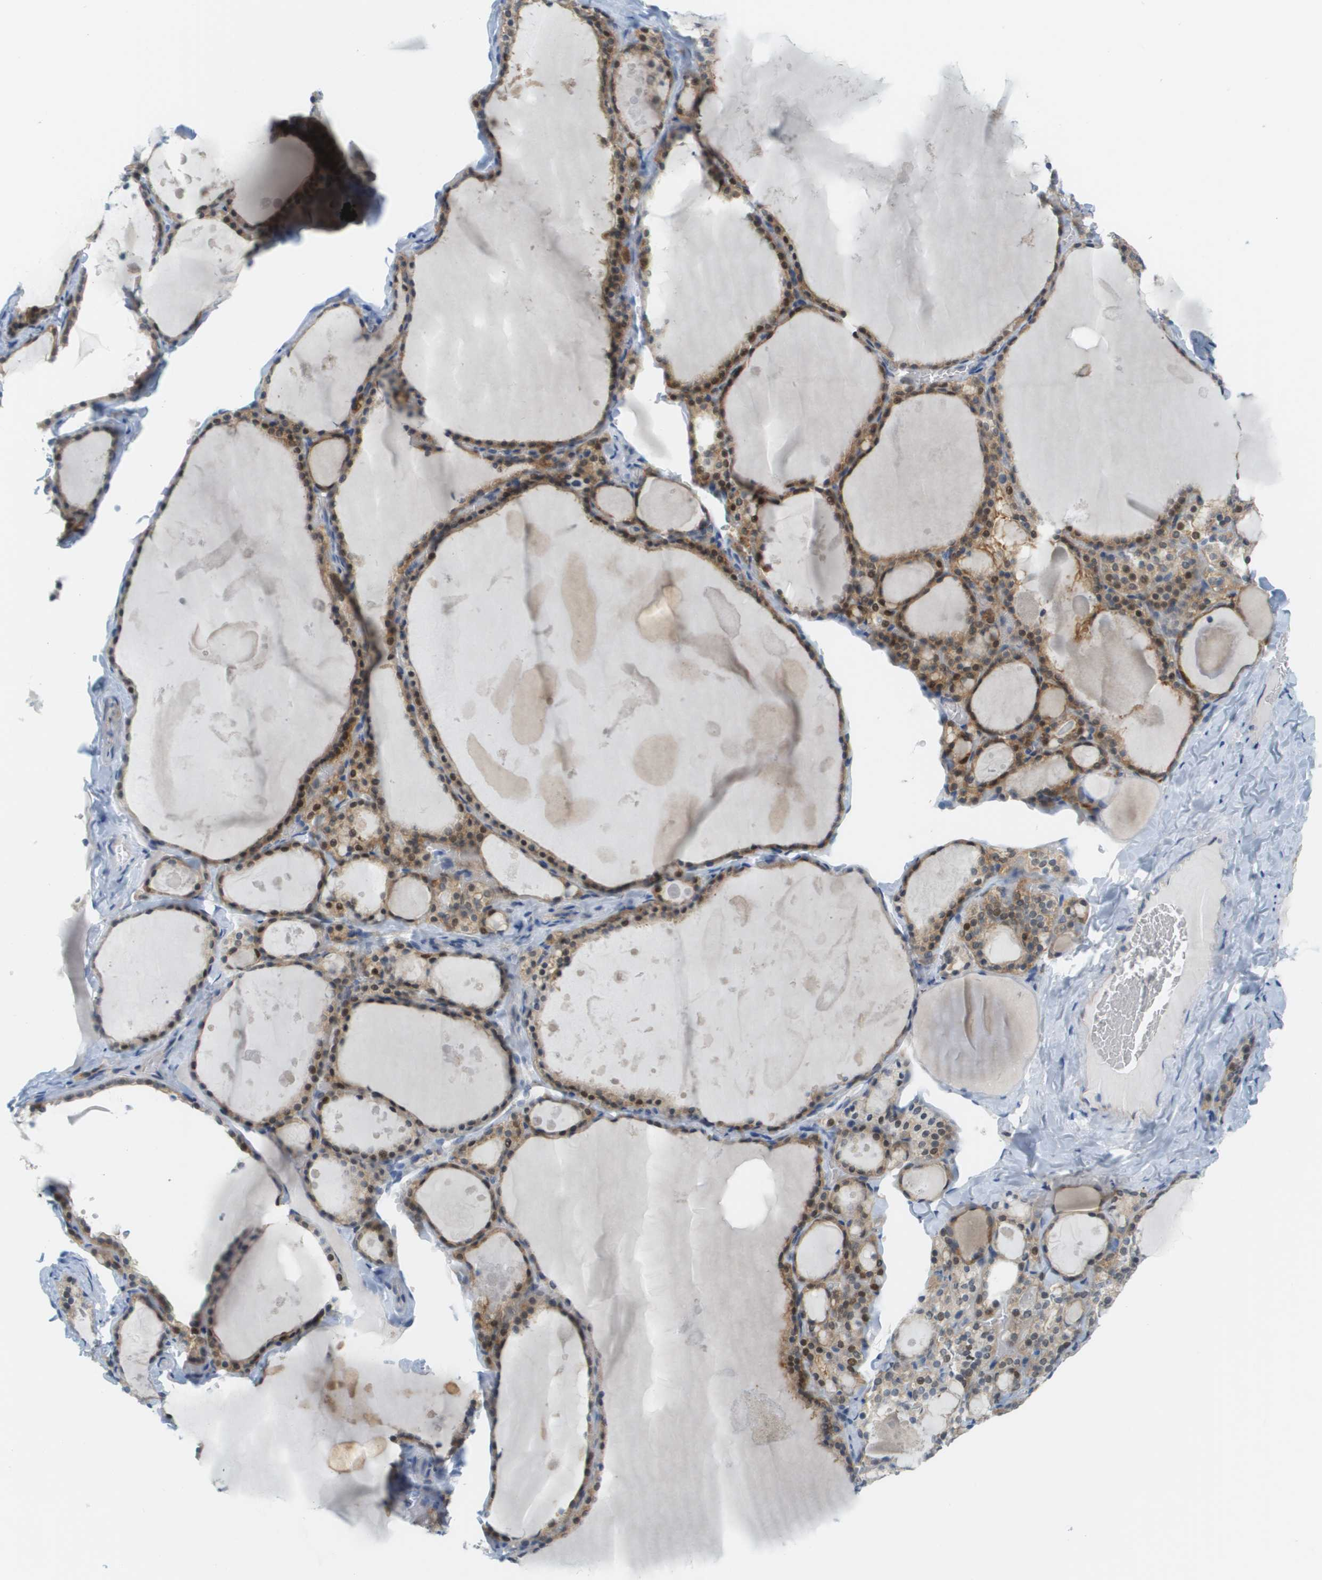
{"staining": {"intensity": "weak", "quantity": ">75%", "location": "cytoplasmic/membranous,nuclear"}, "tissue": "thyroid gland", "cell_type": "Glandular cells", "image_type": "normal", "snomed": [{"axis": "morphology", "description": "Normal tissue, NOS"}, {"axis": "topography", "description": "Thyroid gland"}], "caption": "A high-resolution photomicrograph shows immunohistochemistry staining of unremarkable thyroid gland, which demonstrates weak cytoplasmic/membranous,nuclear staining in about >75% of glandular cells.", "gene": "CUL9", "patient": {"sex": "male", "age": 56}}